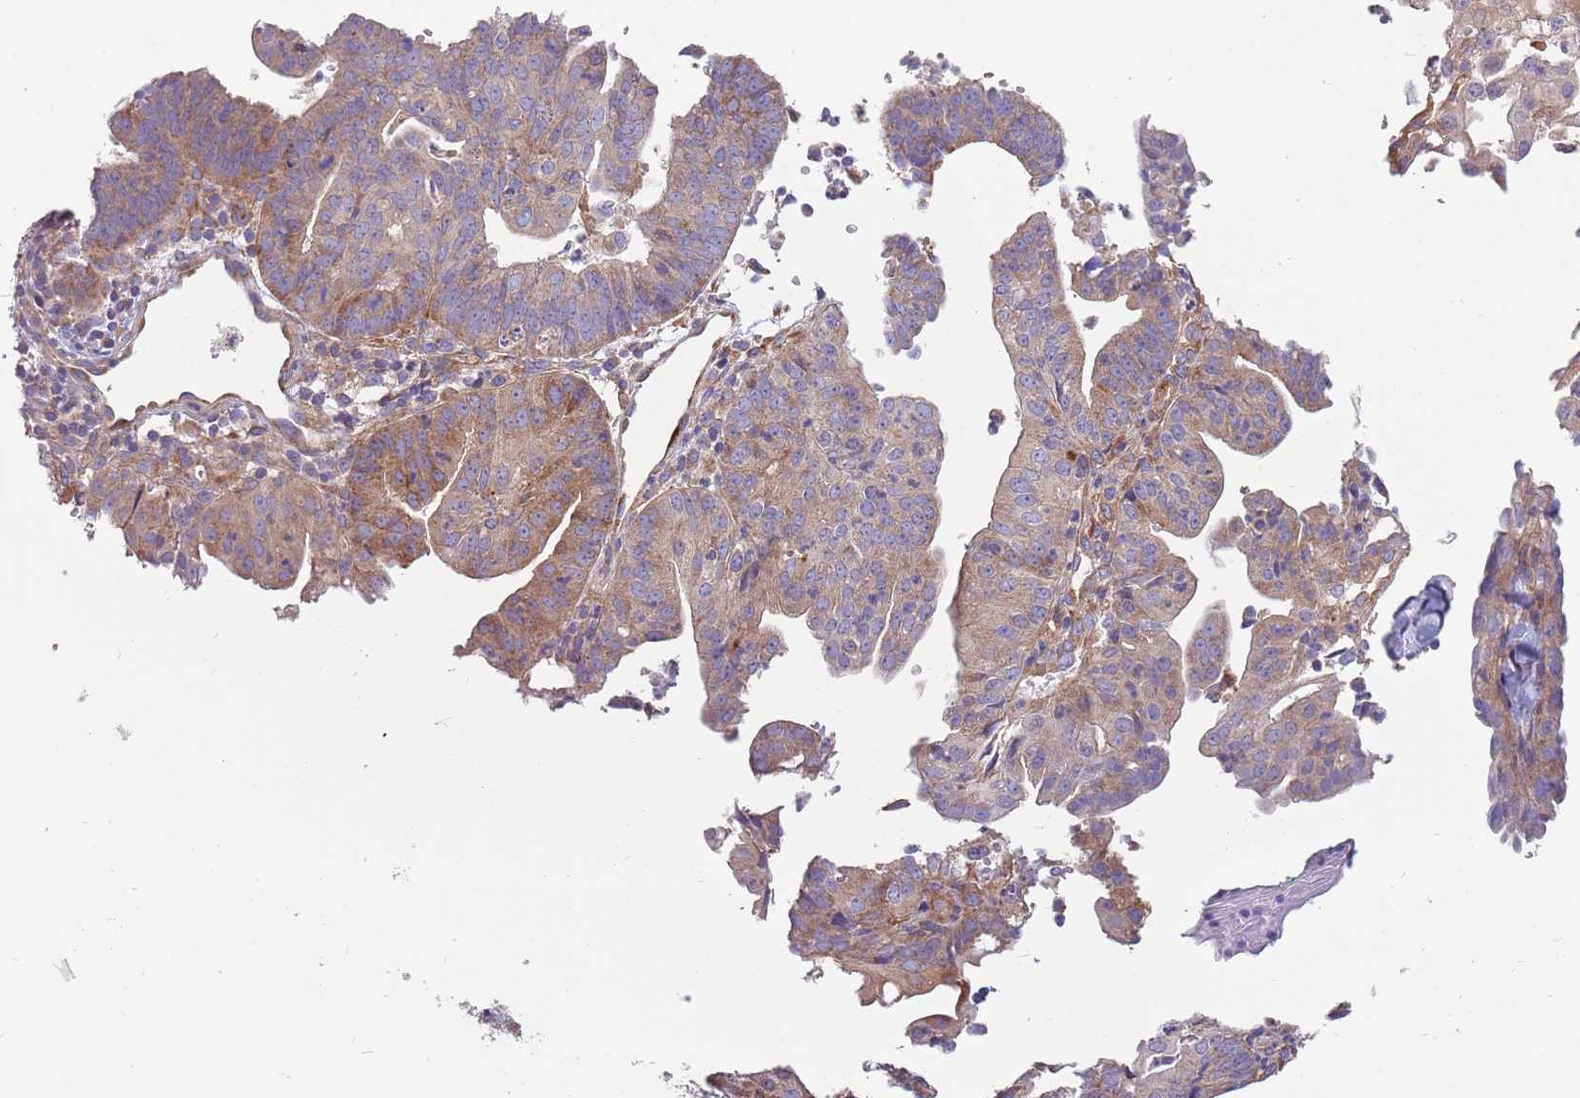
{"staining": {"intensity": "moderate", "quantity": ">75%", "location": "cytoplasmic/membranous"}, "tissue": "endometrial cancer", "cell_type": "Tumor cells", "image_type": "cancer", "snomed": [{"axis": "morphology", "description": "Adenocarcinoma, NOS"}, {"axis": "topography", "description": "Endometrium"}], "caption": "This is an image of IHC staining of endometrial cancer (adenocarcinoma), which shows moderate staining in the cytoplasmic/membranous of tumor cells.", "gene": "ARMCX6", "patient": {"sex": "female", "age": 56}}